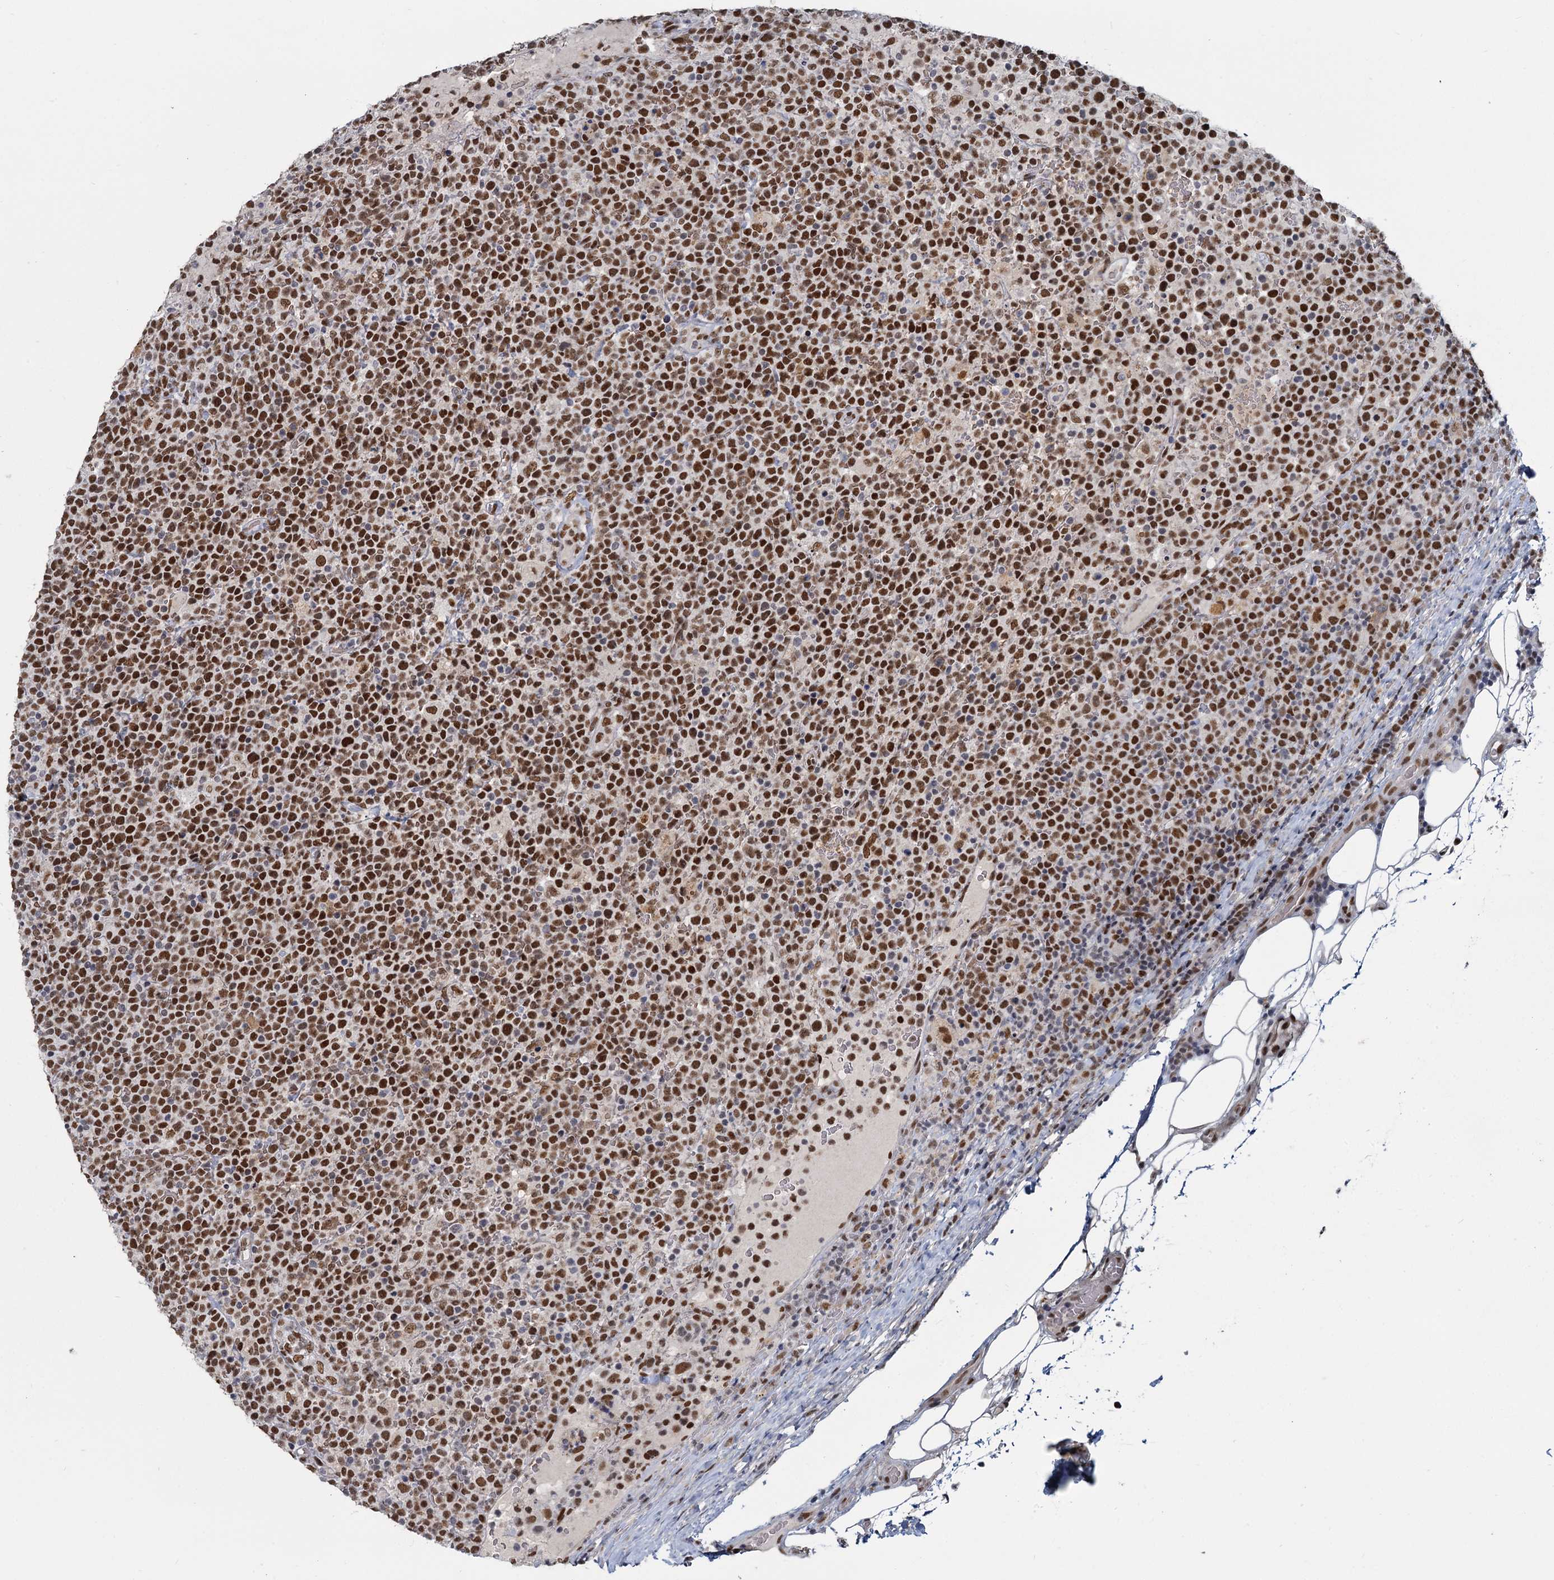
{"staining": {"intensity": "strong", "quantity": ">75%", "location": "nuclear"}, "tissue": "lymphoma", "cell_type": "Tumor cells", "image_type": "cancer", "snomed": [{"axis": "morphology", "description": "Malignant lymphoma, non-Hodgkin's type, High grade"}, {"axis": "topography", "description": "Lymph node"}], "caption": "A micrograph showing strong nuclear staining in approximately >75% of tumor cells in lymphoma, as visualized by brown immunohistochemical staining.", "gene": "RPRD1A", "patient": {"sex": "male", "age": 61}}